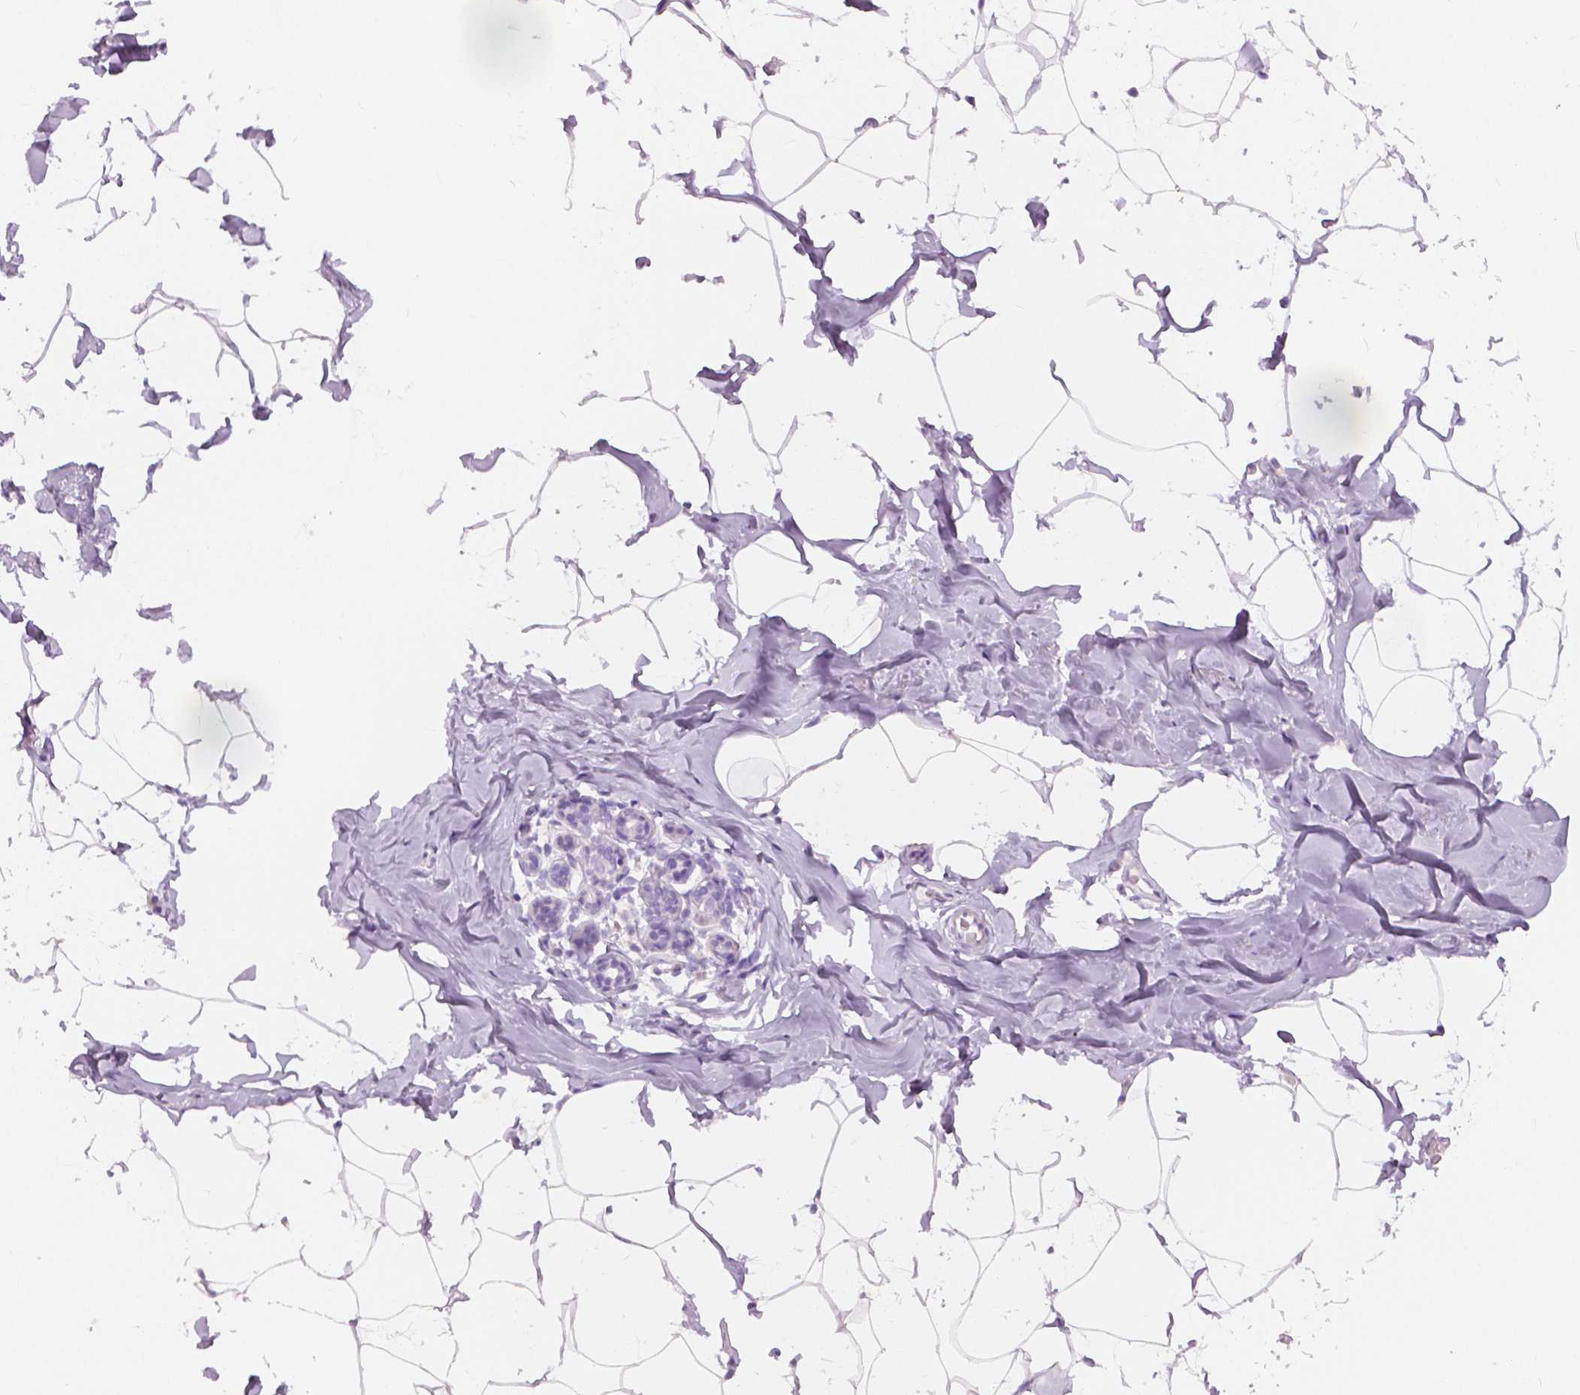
{"staining": {"intensity": "negative", "quantity": "none", "location": "none"}, "tissue": "breast", "cell_type": "Adipocytes", "image_type": "normal", "snomed": [{"axis": "morphology", "description": "Normal tissue, NOS"}, {"axis": "topography", "description": "Breast"}], "caption": "This is an IHC image of normal breast. There is no staining in adipocytes.", "gene": "CXCR2", "patient": {"sex": "female", "age": 32}}